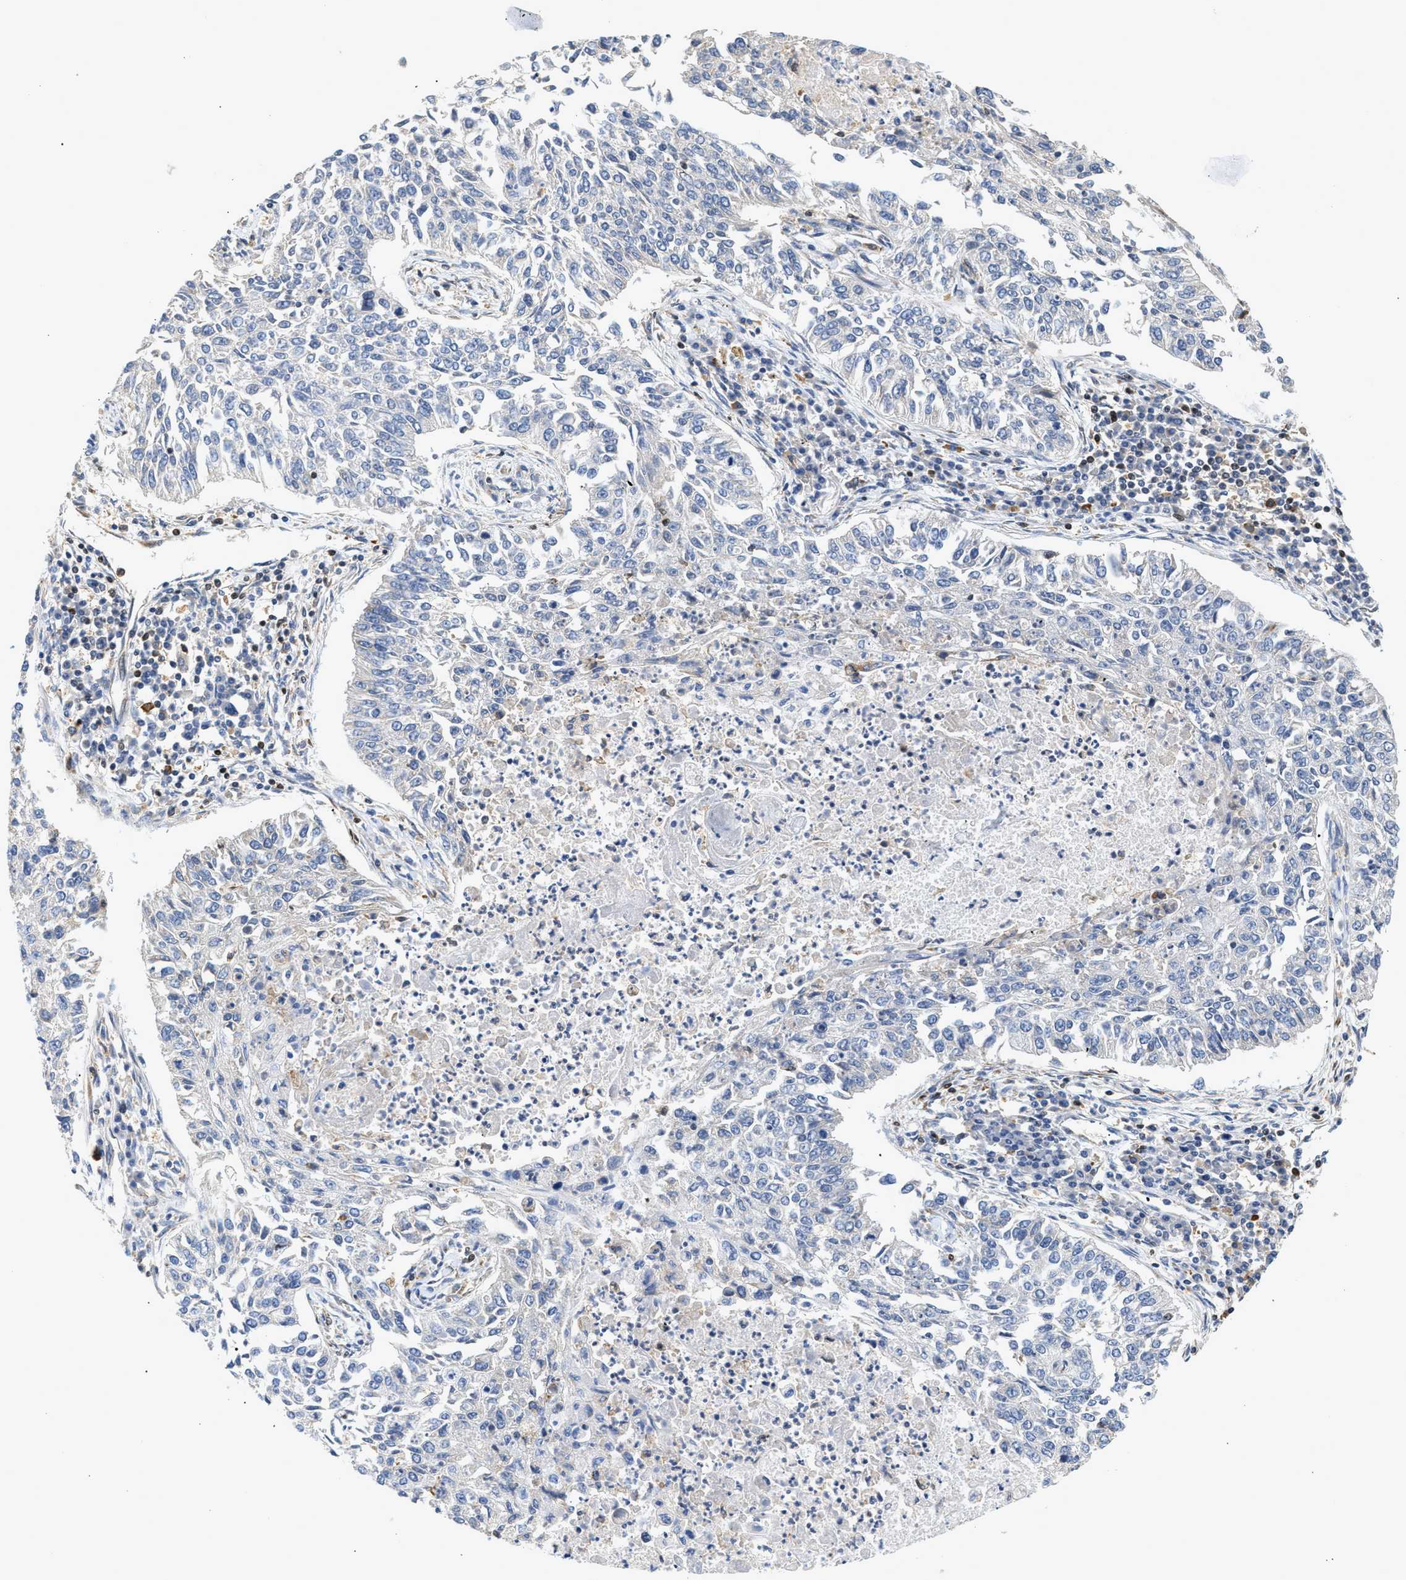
{"staining": {"intensity": "negative", "quantity": "none", "location": "none"}, "tissue": "lung cancer", "cell_type": "Tumor cells", "image_type": "cancer", "snomed": [{"axis": "morphology", "description": "Normal tissue, NOS"}, {"axis": "morphology", "description": "Squamous cell carcinoma, NOS"}, {"axis": "topography", "description": "Cartilage tissue"}, {"axis": "topography", "description": "Bronchus"}, {"axis": "topography", "description": "Lung"}], "caption": "An IHC micrograph of lung squamous cell carcinoma is shown. There is no staining in tumor cells of lung squamous cell carcinoma. The staining was performed using DAB to visualize the protein expression in brown, while the nuclei were stained in blue with hematoxylin (Magnification: 20x).", "gene": "SLIT2", "patient": {"sex": "female", "age": 49}}